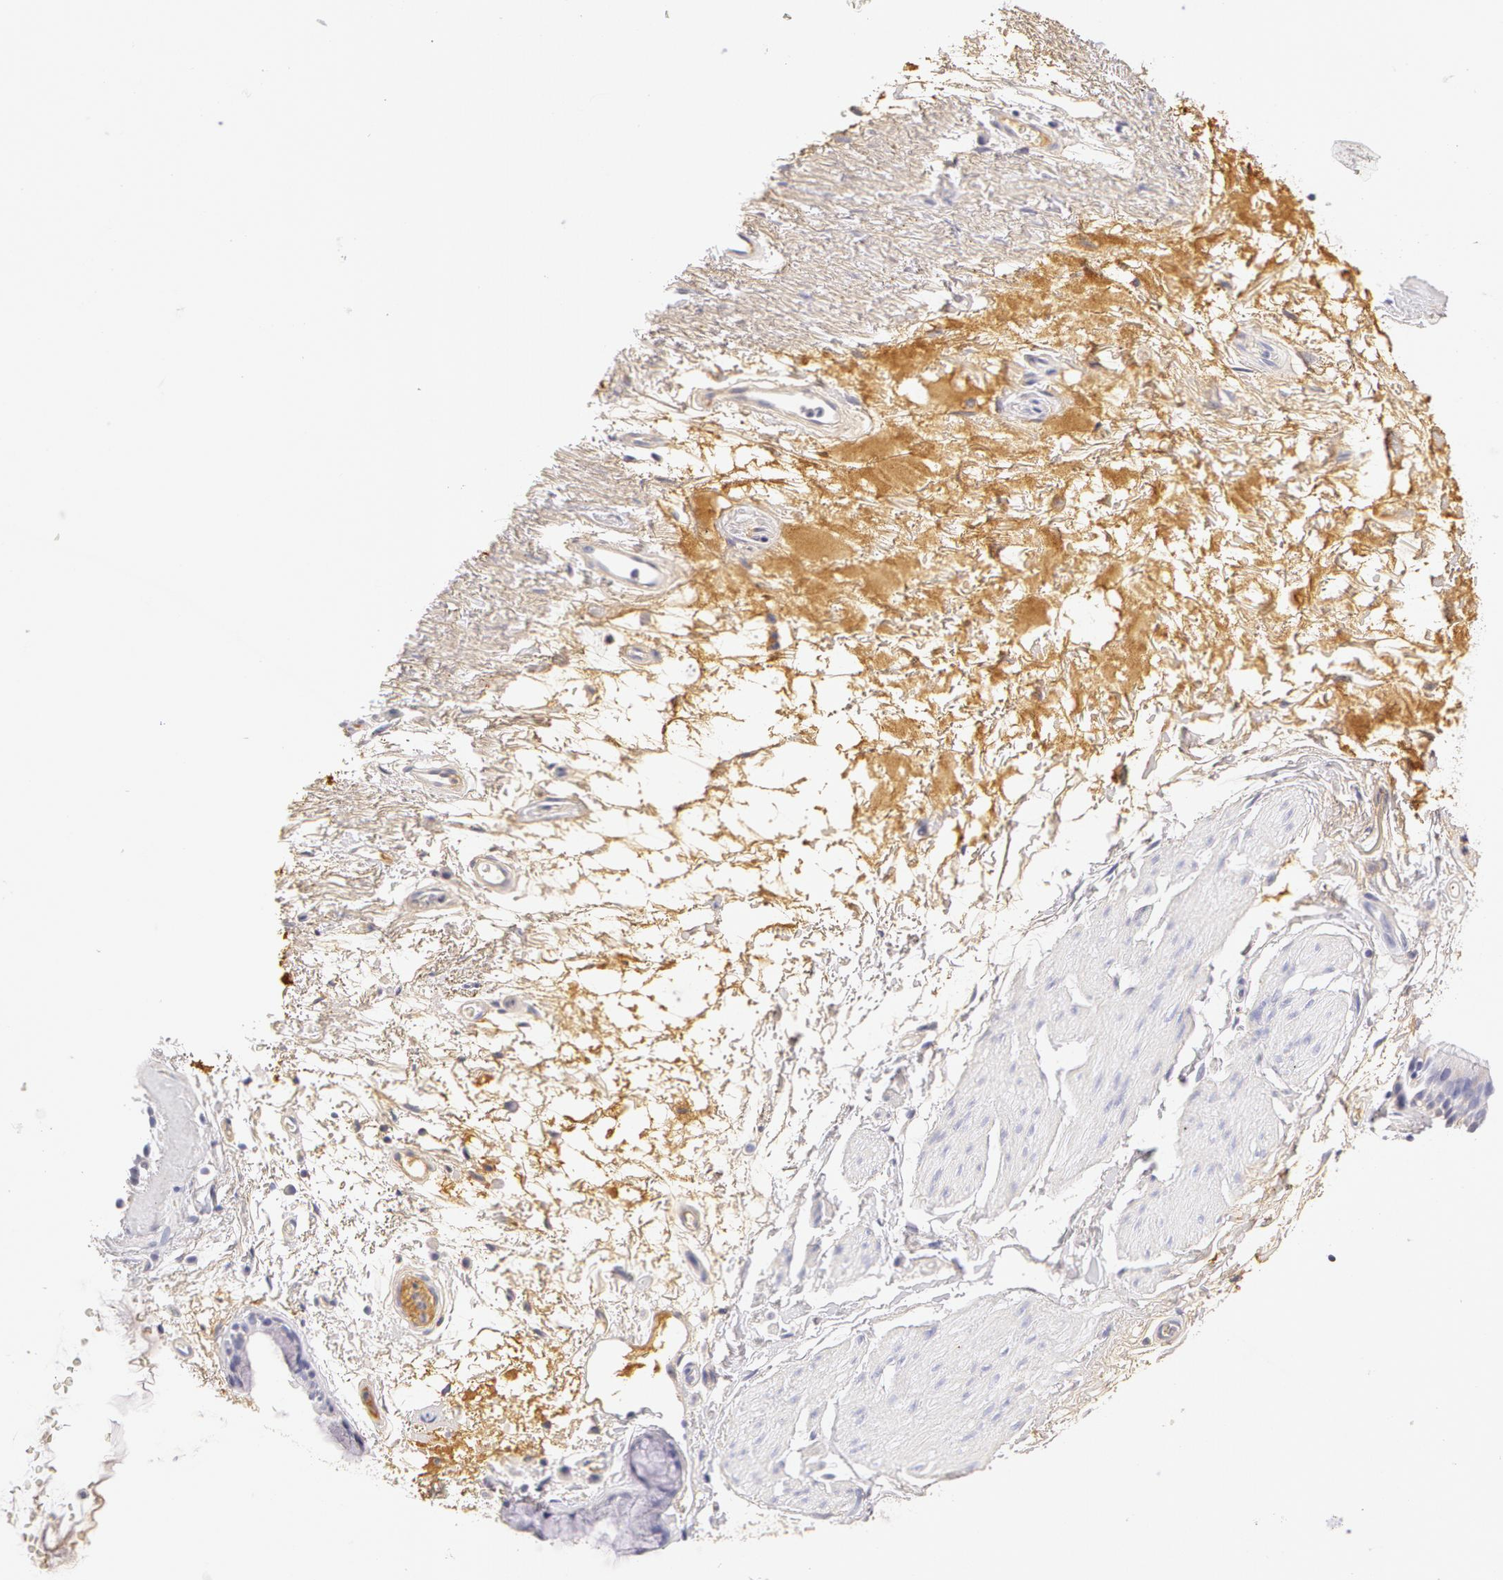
{"staining": {"intensity": "negative", "quantity": "none", "location": "none"}, "tissue": "bronchus", "cell_type": "Respiratory epithelial cells", "image_type": "normal", "snomed": [{"axis": "morphology", "description": "Normal tissue, NOS"}, {"axis": "topography", "description": "Cartilage tissue"}], "caption": "Immunohistochemistry (IHC) histopathology image of benign human bronchus stained for a protein (brown), which shows no expression in respiratory epithelial cells.", "gene": "AHSG", "patient": {"sex": "female", "age": 63}}